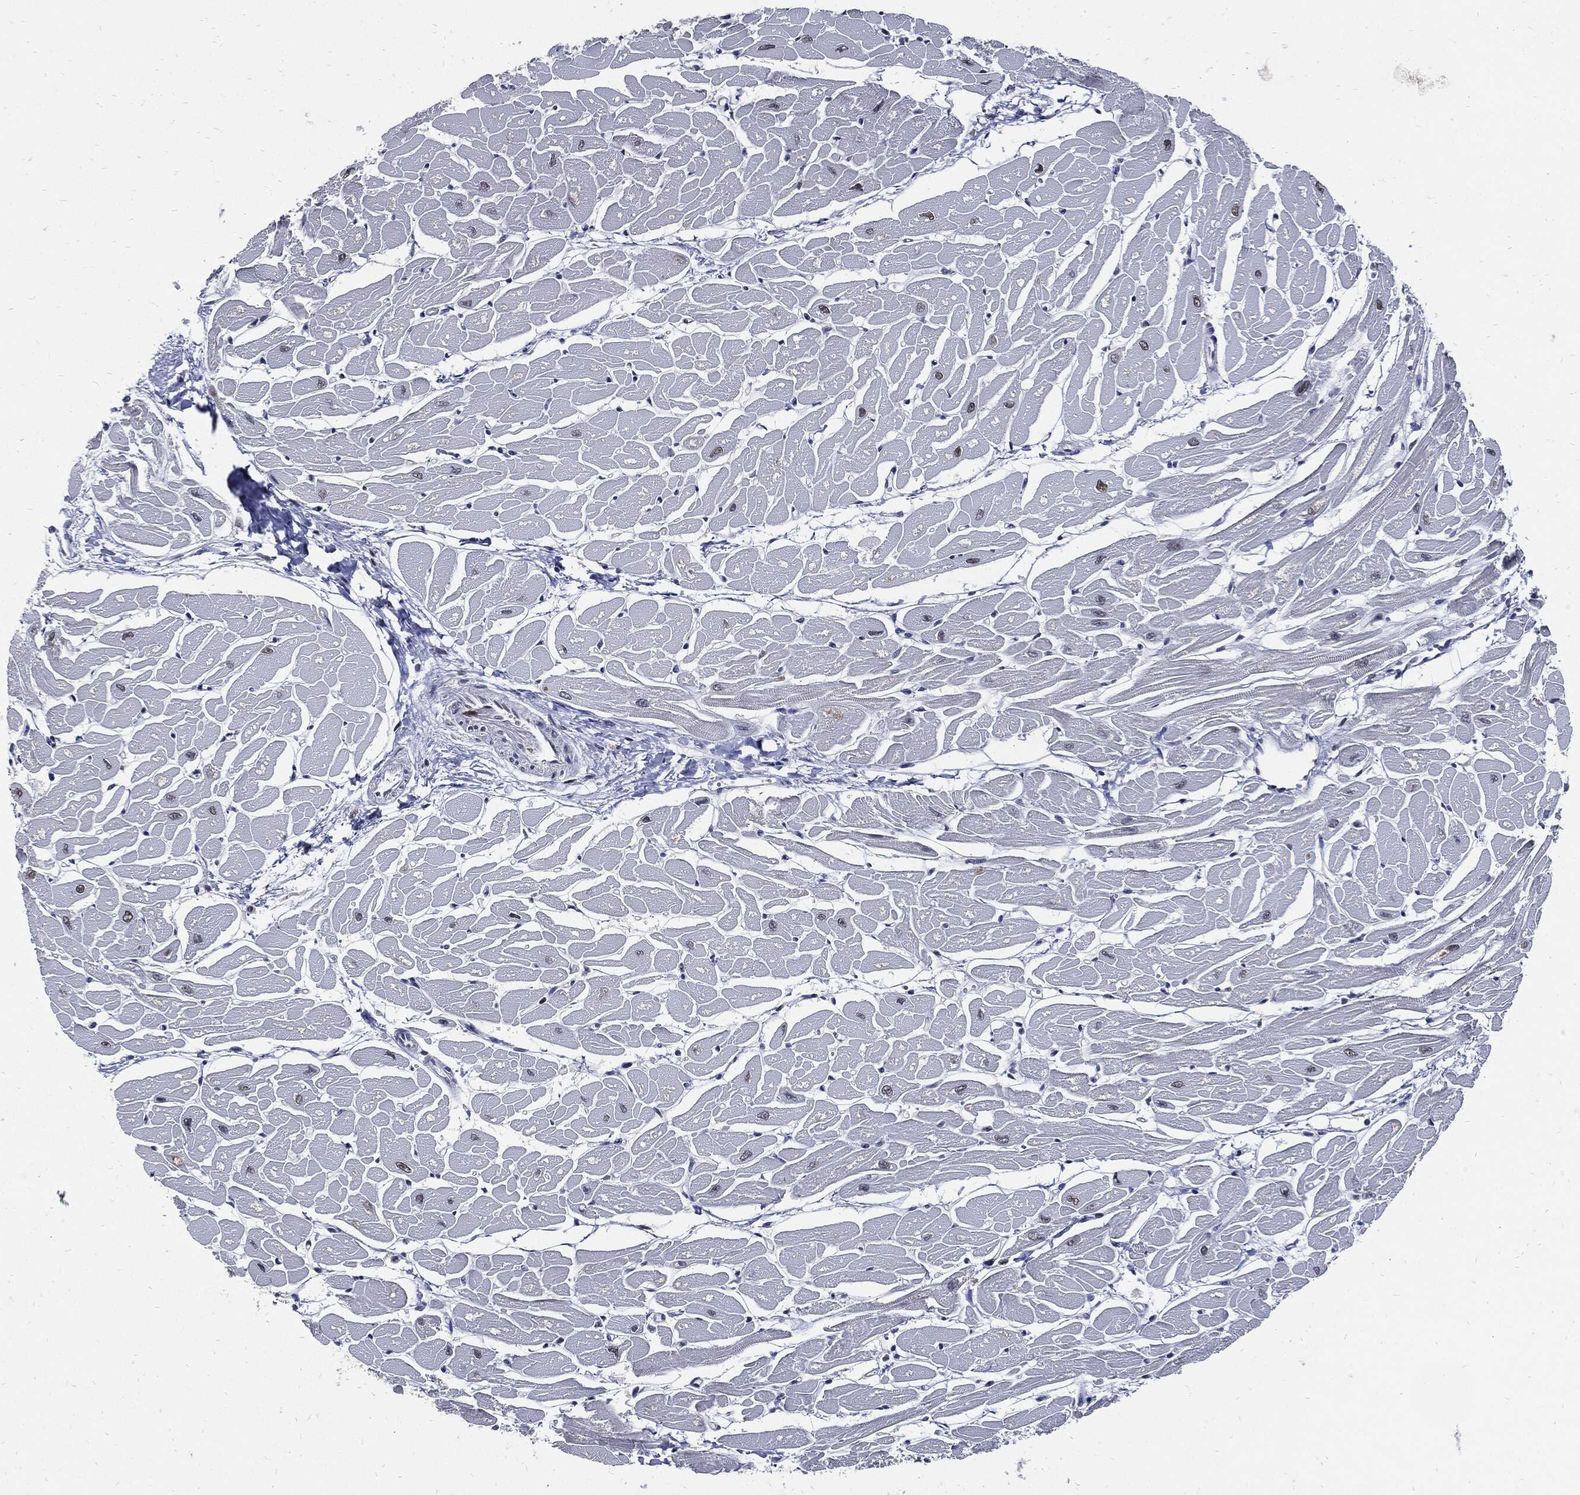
{"staining": {"intensity": "weak", "quantity": "<25%", "location": "nuclear"}, "tissue": "heart muscle", "cell_type": "Cardiomyocytes", "image_type": "normal", "snomed": [{"axis": "morphology", "description": "Normal tissue, NOS"}, {"axis": "topography", "description": "Heart"}], "caption": "Image shows no protein positivity in cardiomyocytes of unremarkable heart muscle. (Brightfield microscopy of DAB (3,3'-diaminobenzidine) immunohistochemistry at high magnification).", "gene": "NBN", "patient": {"sex": "male", "age": 57}}